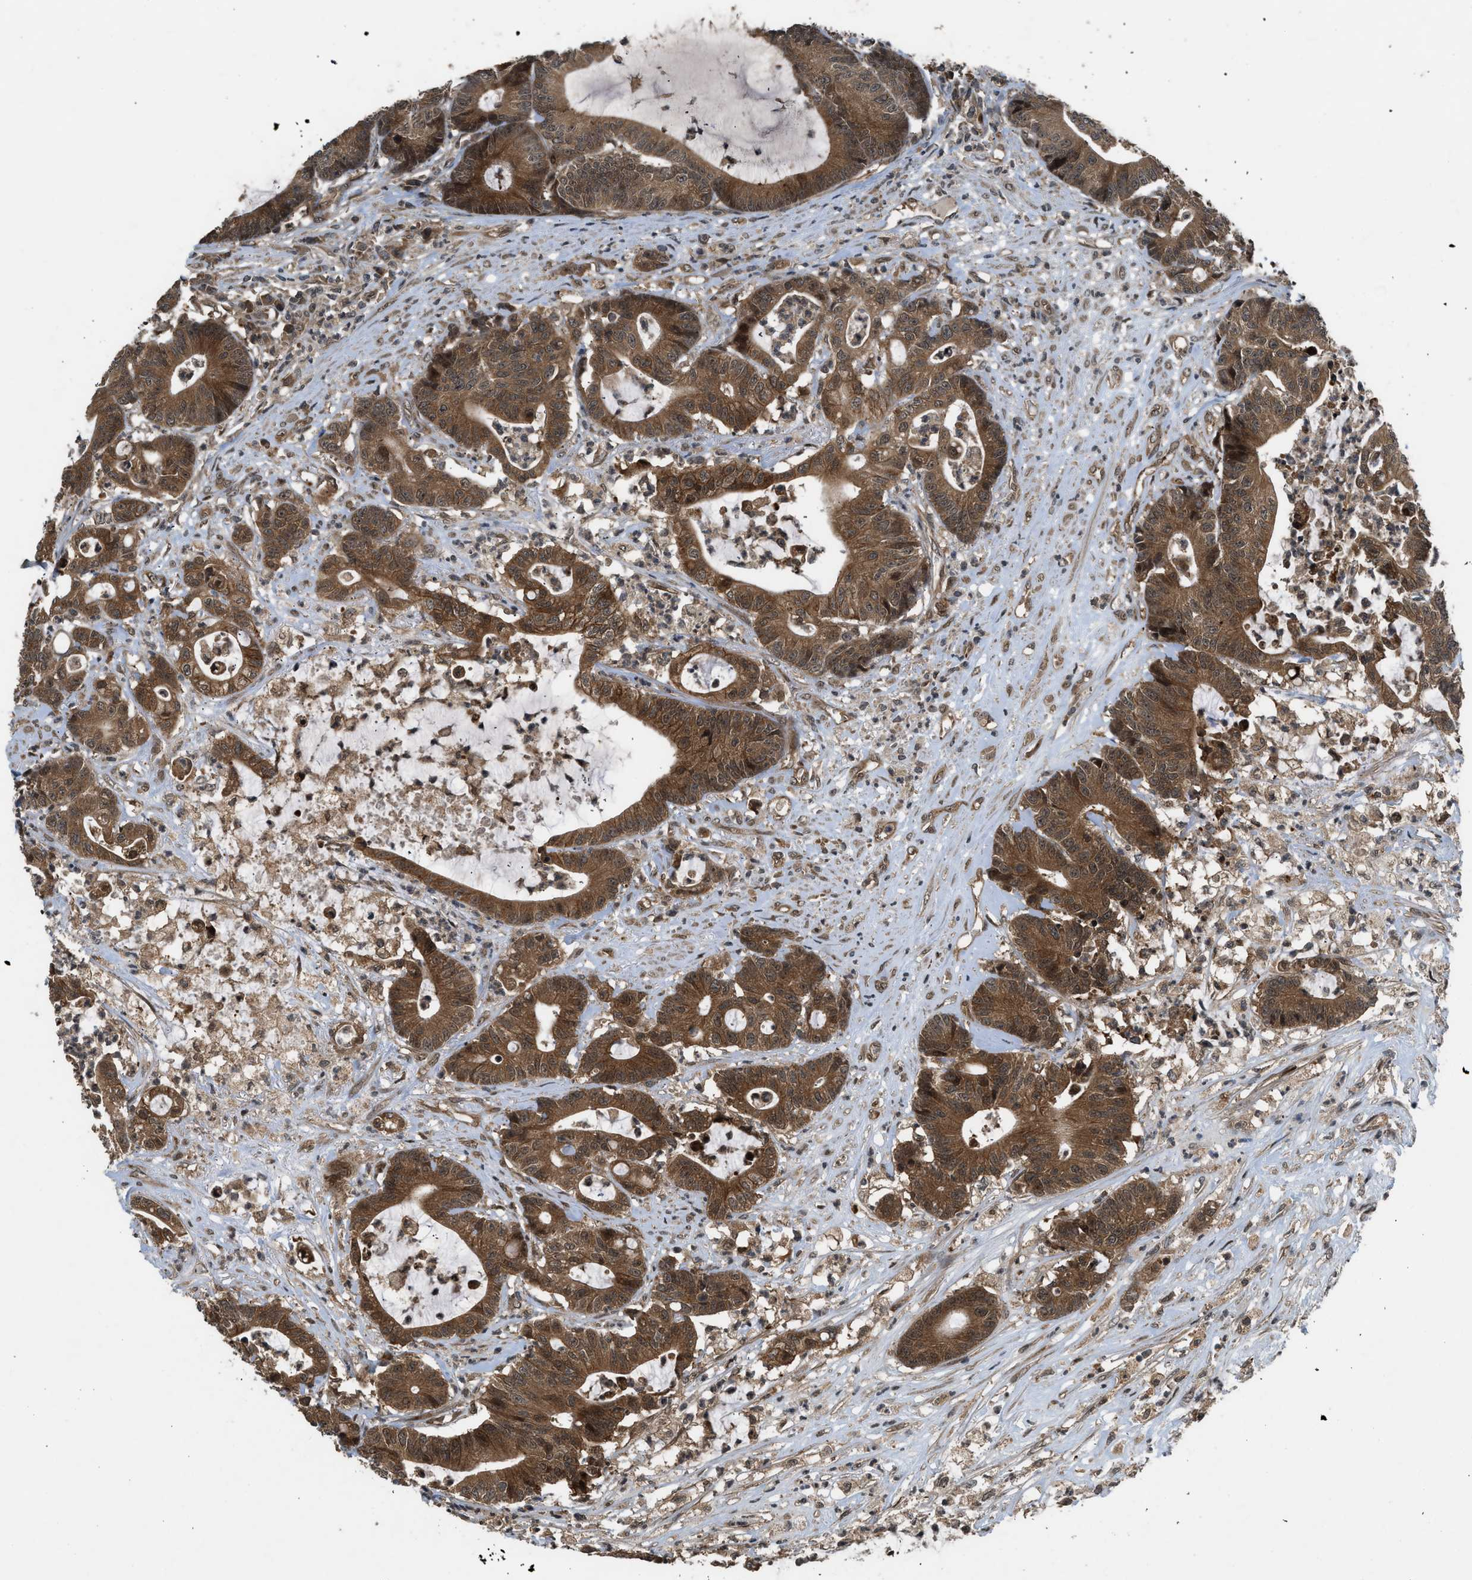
{"staining": {"intensity": "strong", "quantity": ">75%", "location": "cytoplasmic/membranous"}, "tissue": "colorectal cancer", "cell_type": "Tumor cells", "image_type": "cancer", "snomed": [{"axis": "morphology", "description": "Adenocarcinoma, NOS"}, {"axis": "topography", "description": "Colon"}], "caption": "Strong cytoplasmic/membranous positivity is appreciated in about >75% of tumor cells in adenocarcinoma (colorectal).", "gene": "TXNL1", "patient": {"sex": "female", "age": 84}}